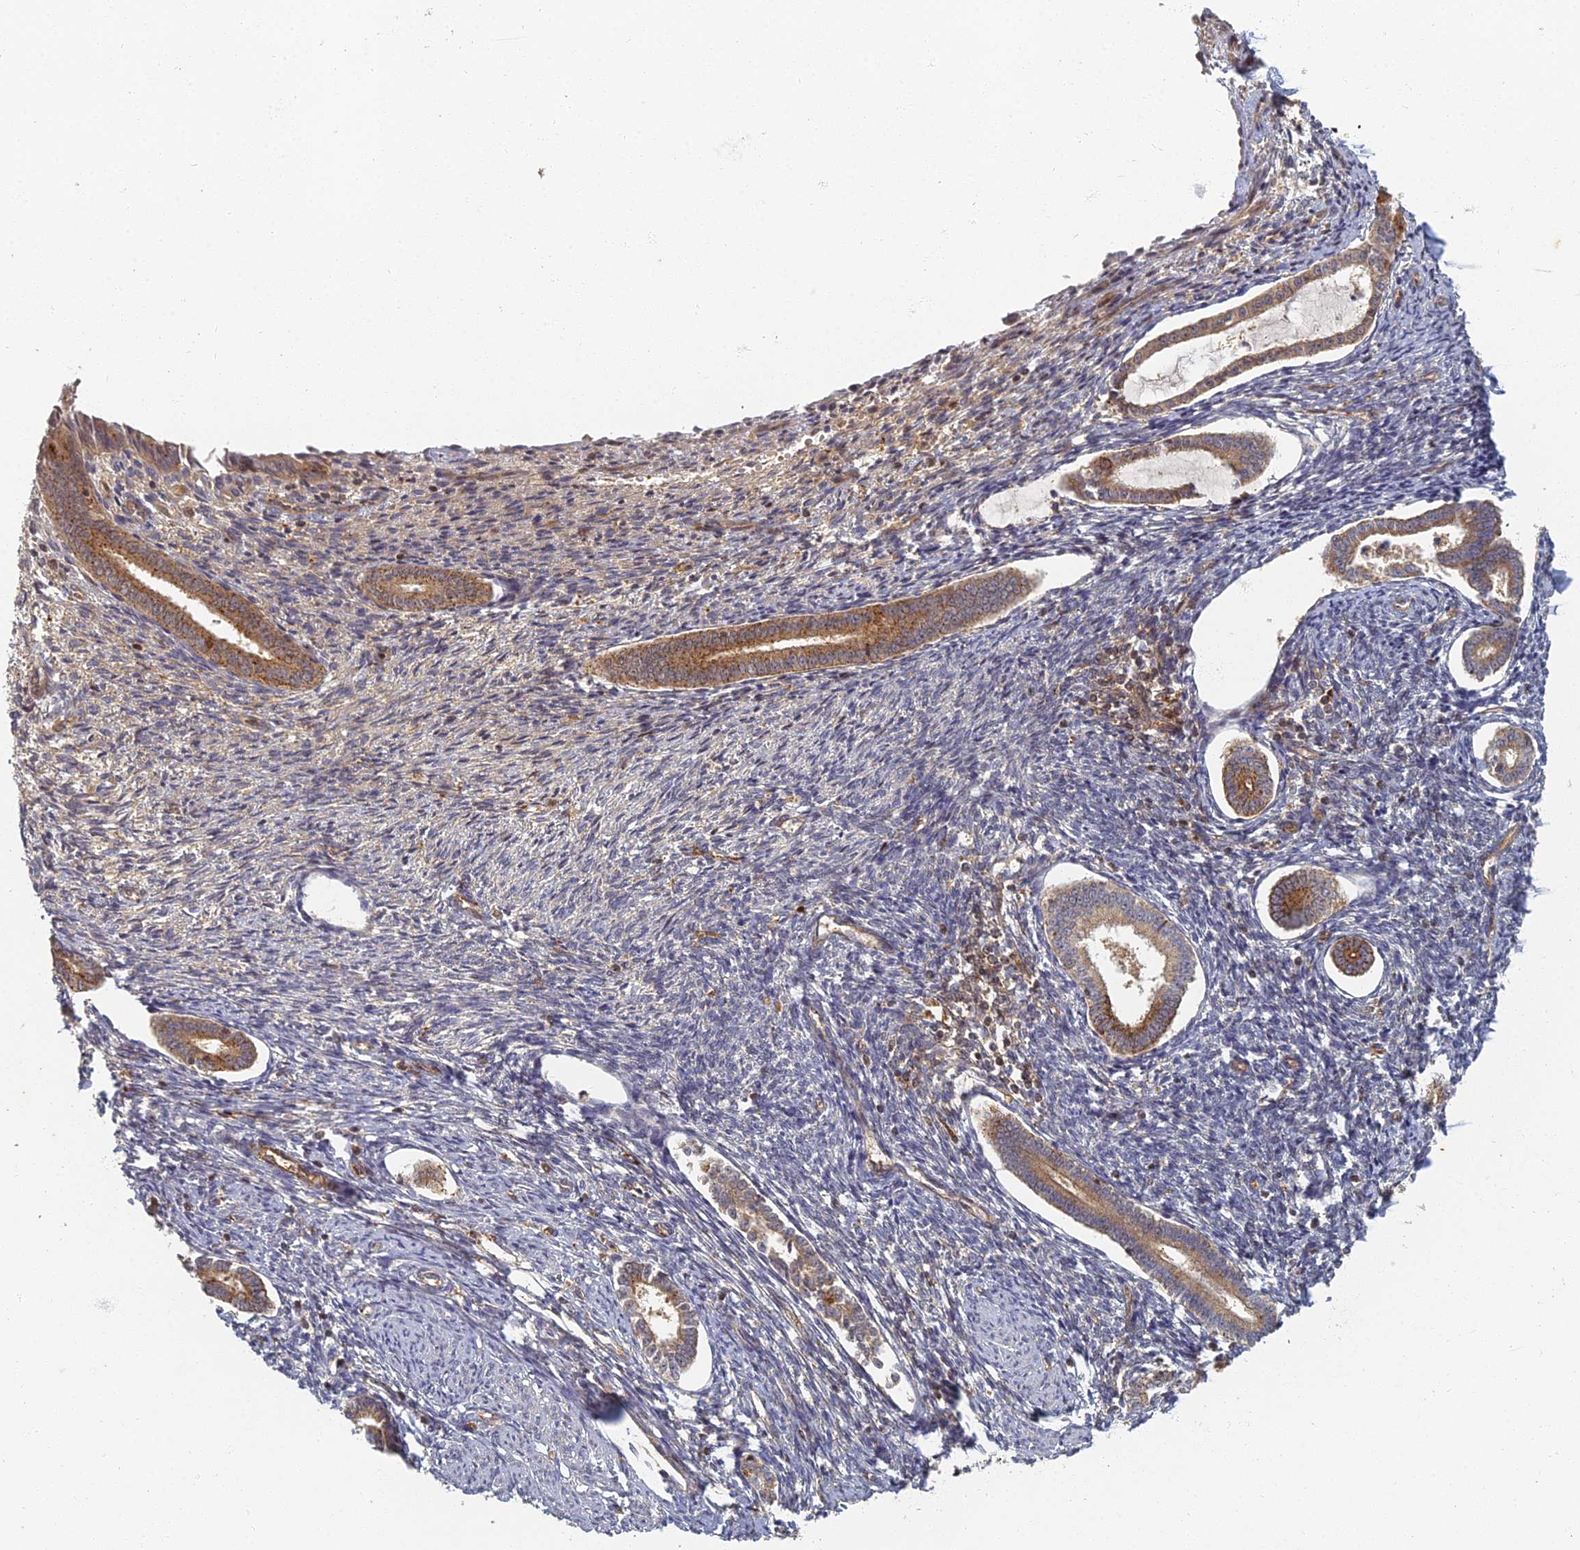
{"staining": {"intensity": "moderate", "quantity": "<25%", "location": "cytoplasmic/membranous"}, "tissue": "endometrium", "cell_type": "Cells in endometrial stroma", "image_type": "normal", "snomed": [{"axis": "morphology", "description": "Normal tissue, NOS"}, {"axis": "topography", "description": "Endometrium"}], "caption": "IHC of unremarkable human endometrium displays low levels of moderate cytoplasmic/membranous positivity in approximately <25% of cells in endometrial stroma.", "gene": "INO80D", "patient": {"sex": "female", "age": 56}}